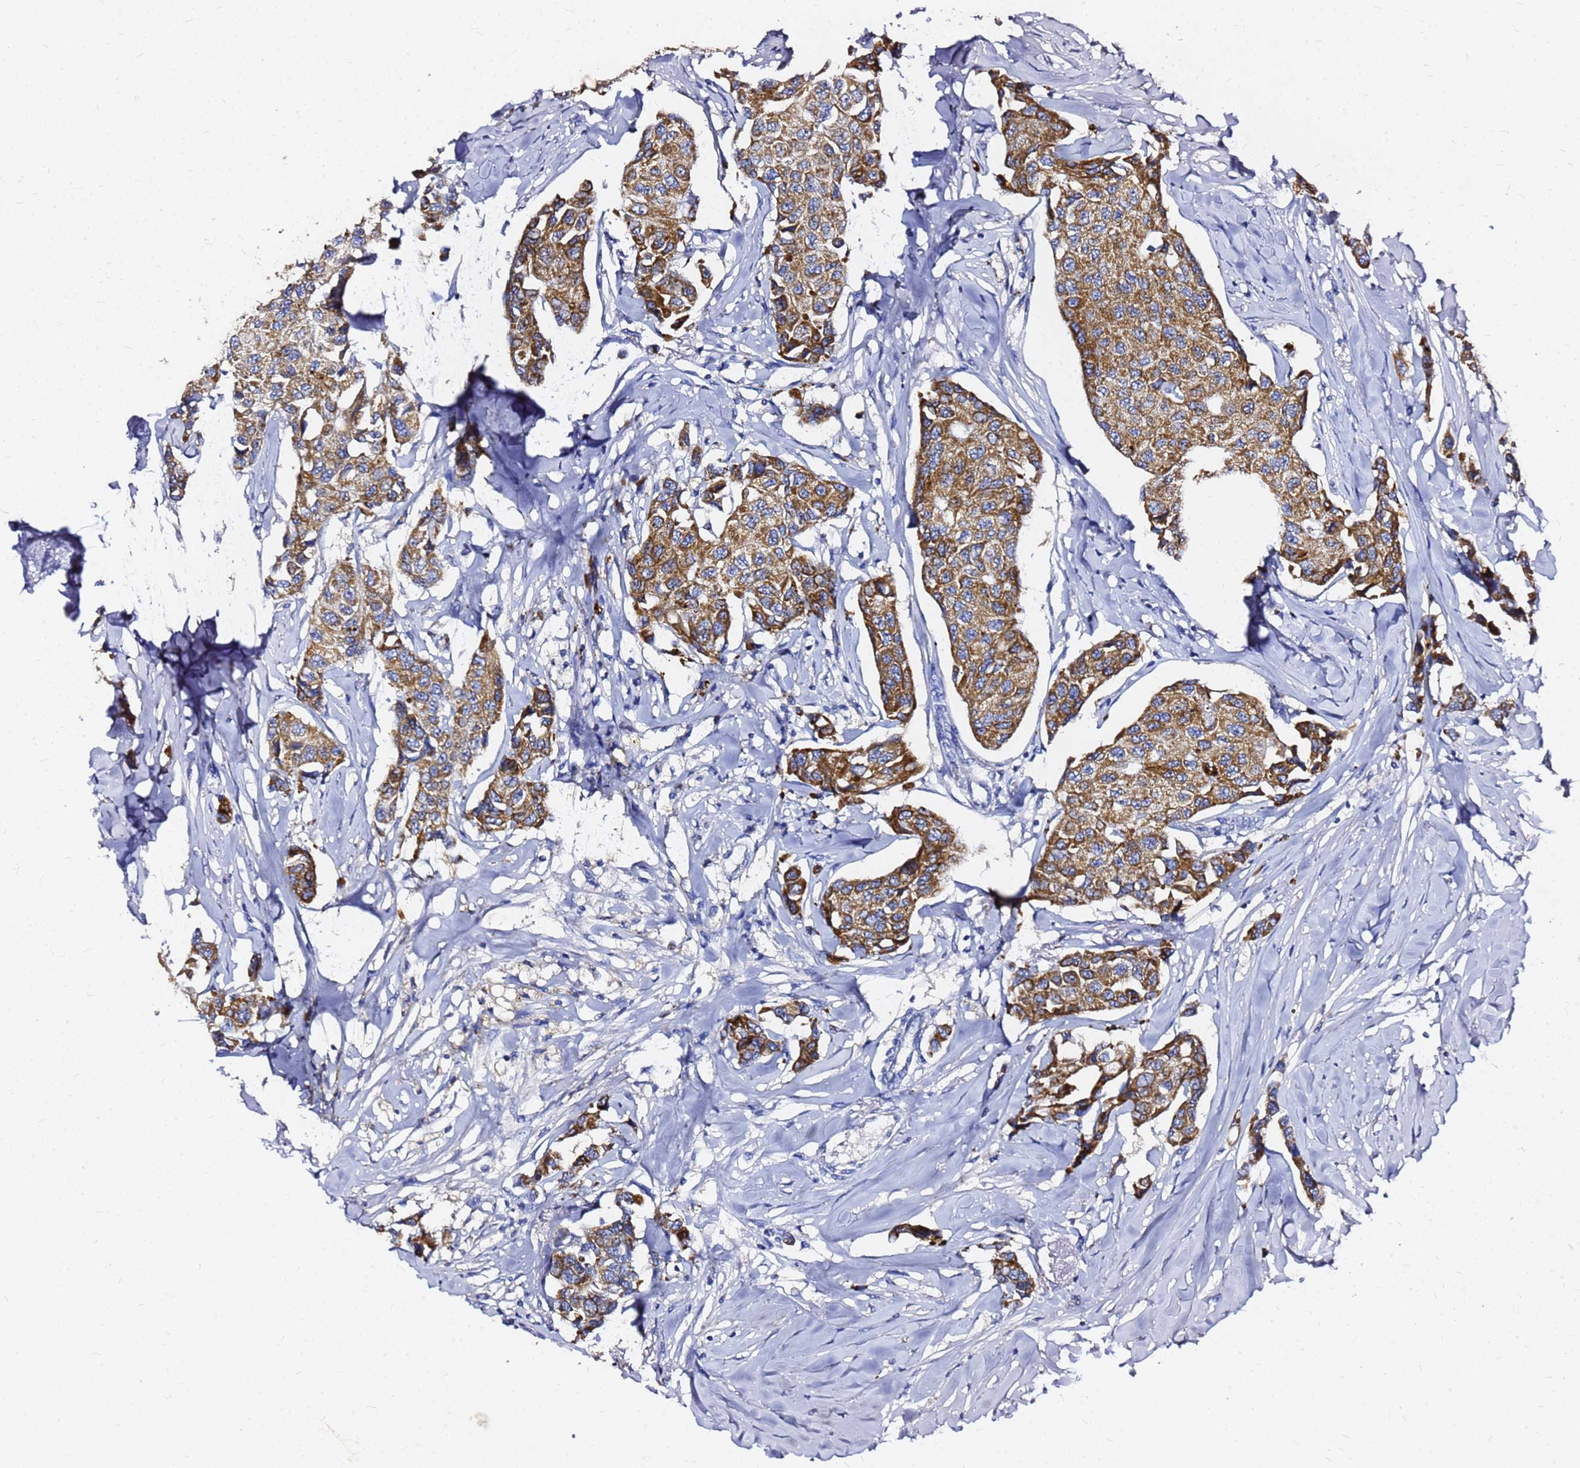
{"staining": {"intensity": "moderate", "quantity": ">75%", "location": "cytoplasmic/membranous"}, "tissue": "breast cancer", "cell_type": "Tumor cells", "image_type": "cancer", "snomed": [{"axis": "morphology", "description": "Duct carcinoma"}, {"axis": "topography", "description": "Breast"}], "caption": "An immunohistochemistry photomicrograph of neoplastic tissue is shown. Protein staining in brown labels moderate cytoplasmic/membranous positivity in breast cancer within tumor cells. (Stains: DAB in brown, nuclei in blue, Microscopy: brightfield microscopy at high magnification).", "gene": "FAM183A", "patient": {"sex": "female", "age": 80}}